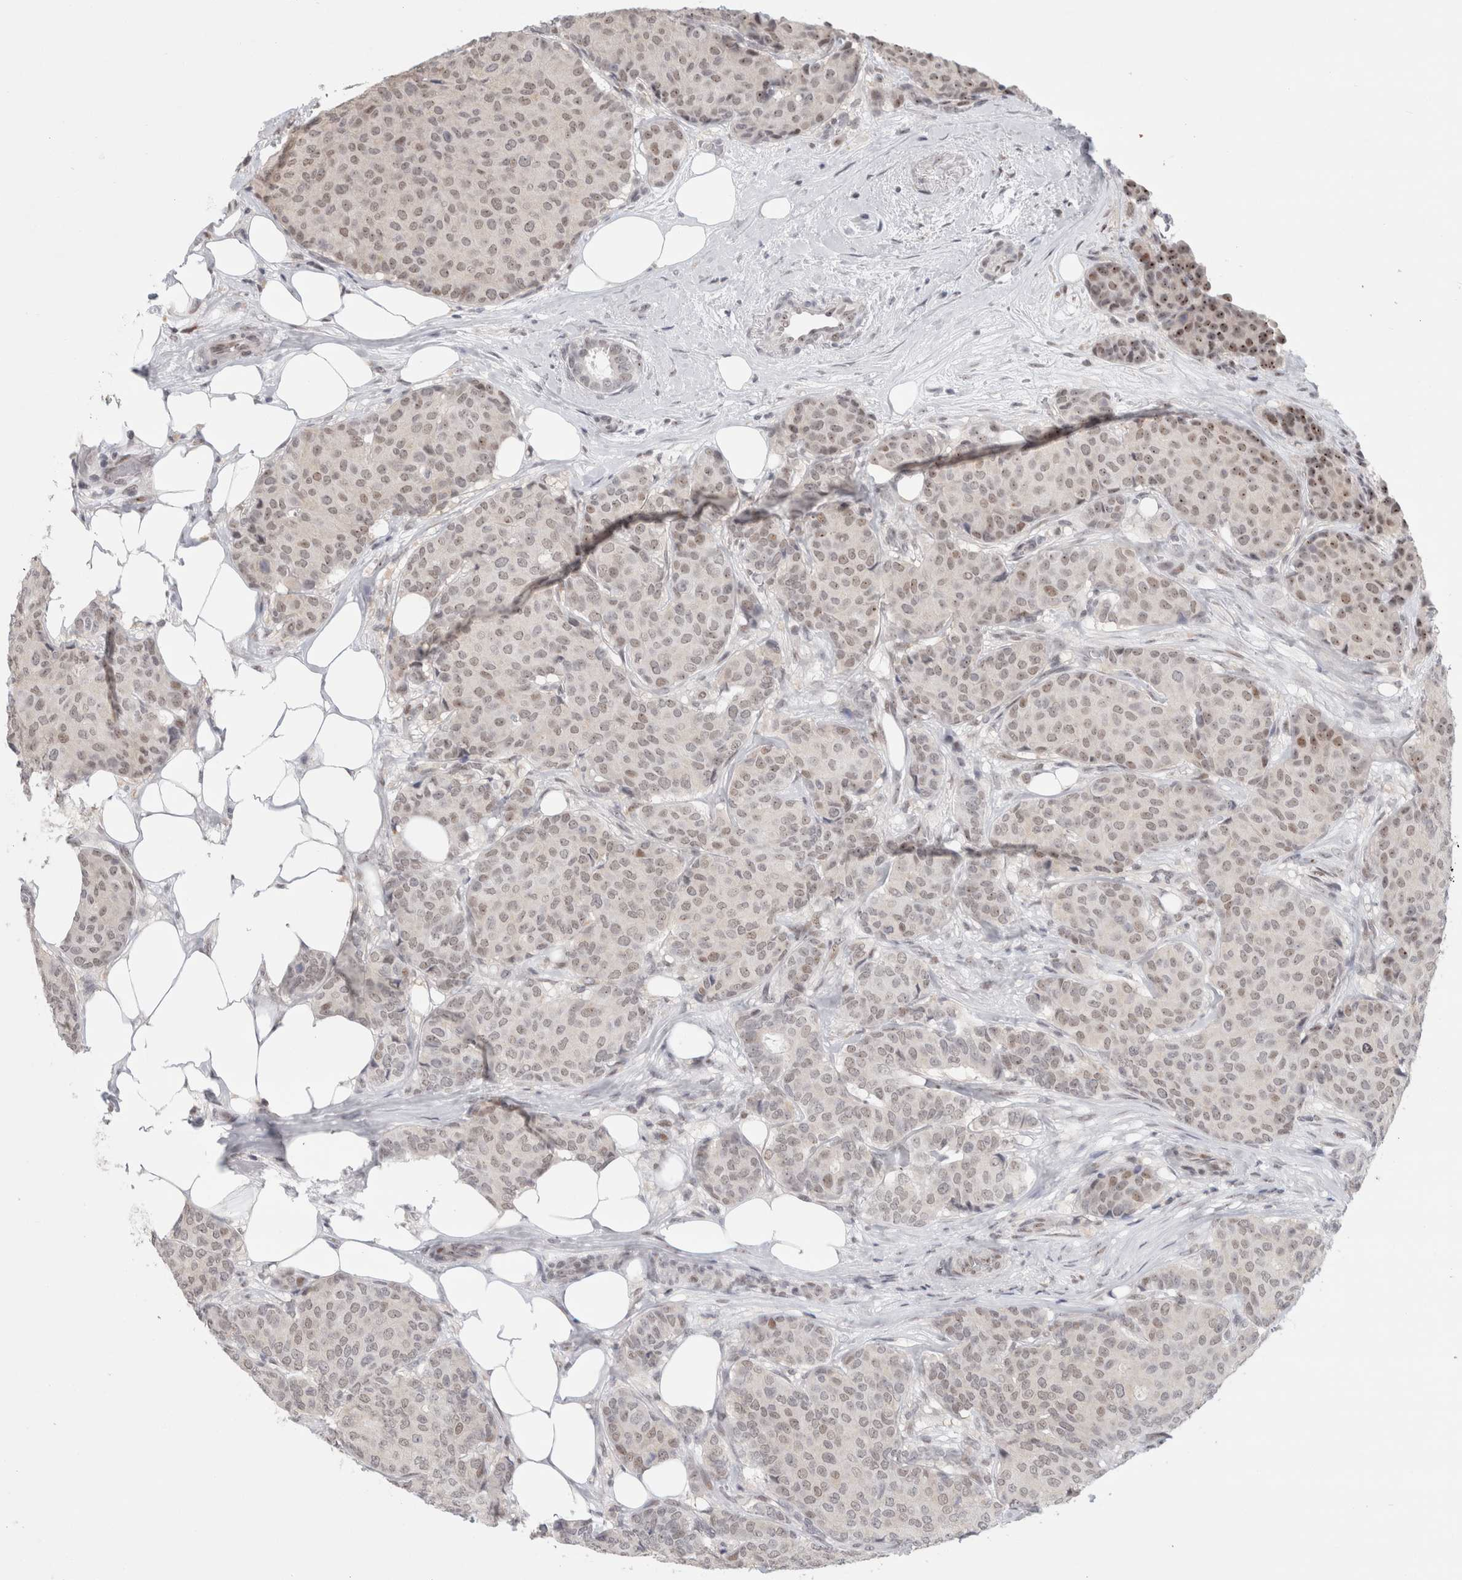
{"staining": {"intensity": "weak", "quantity": "<25%", "location": "nuclear"}, "tissue": "breast cancer", "cell_type": "Tumor cells", "image_type": "cancer", "snomed": [{"axis": "morphology", "description": "Duct carcinoma"}, {"axis": "topography", "description": "Breast"}], "caption": "DAB immunohistochemical staining of infiltrating ductal carcinoma (breast) exhibits no significant positivity in tumor cells.", "gene": "SENP6", "patient": {"sex": "female", "age": 75}}